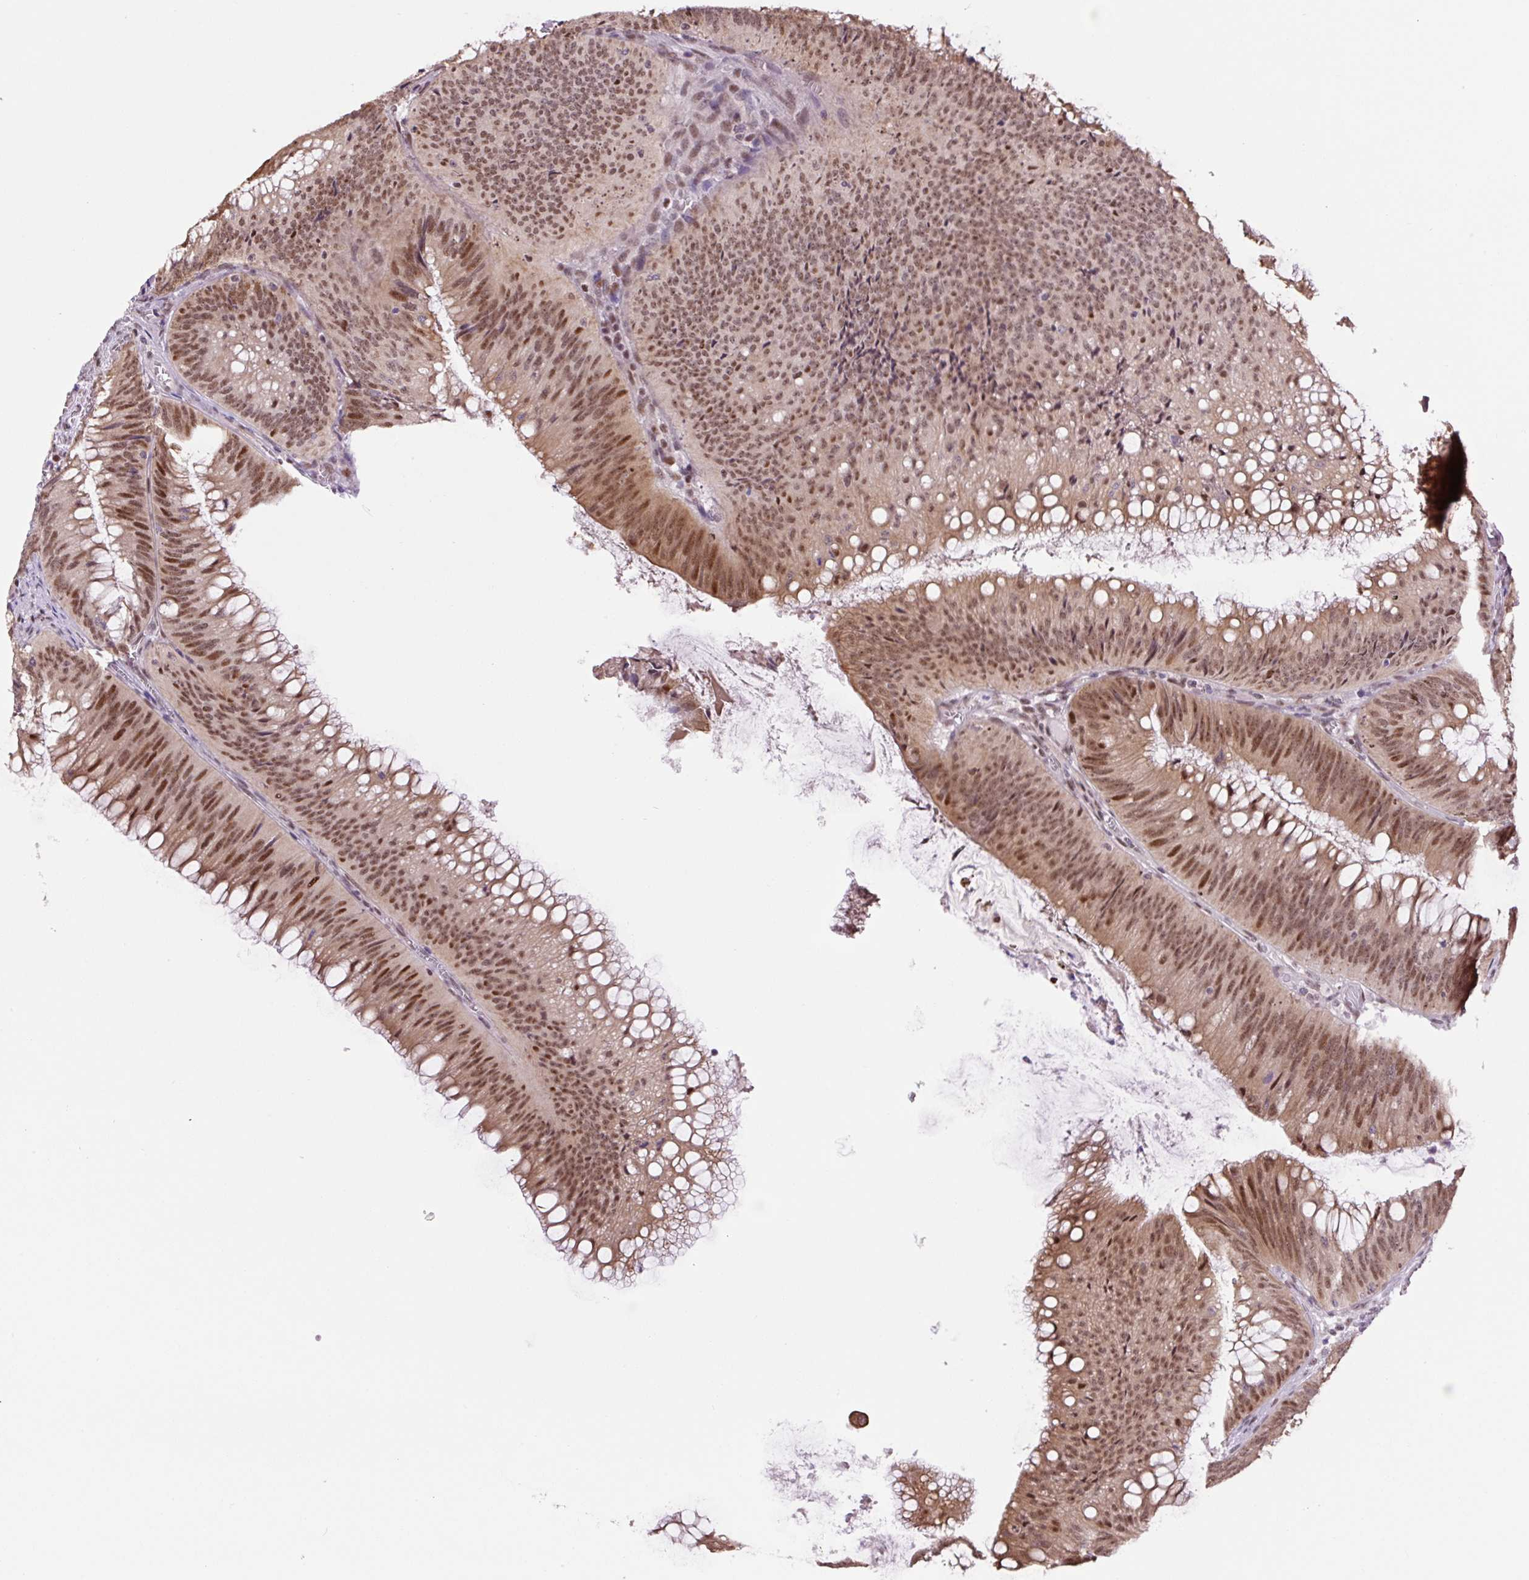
{"staining": {"intensity": "moderate", "quantity": ">75%", "location": "cytoplasmic/membranous,nuclear"}, "tissue": "colorectal cancer", "cell_type": "Tumor cells", "image_type": "cancer", "snomed": [{"axis": "morphology", "description": "Adenocarcinoma, NOS"}, {"axis": "topography", "description": "Rectum"}], "caption": "Colorectal cancer tissue shows moderate cytoplasmic/membranous and nuclear staining in approximately >75% of tumor cells, visualized by immunohistochemistry. (DAB (3,3'-diaminobenzidine) IHC with brightfield microscopy, high magnification).", "gene": "TAF1A", "patient": {"sex": "female", "age": 72}}